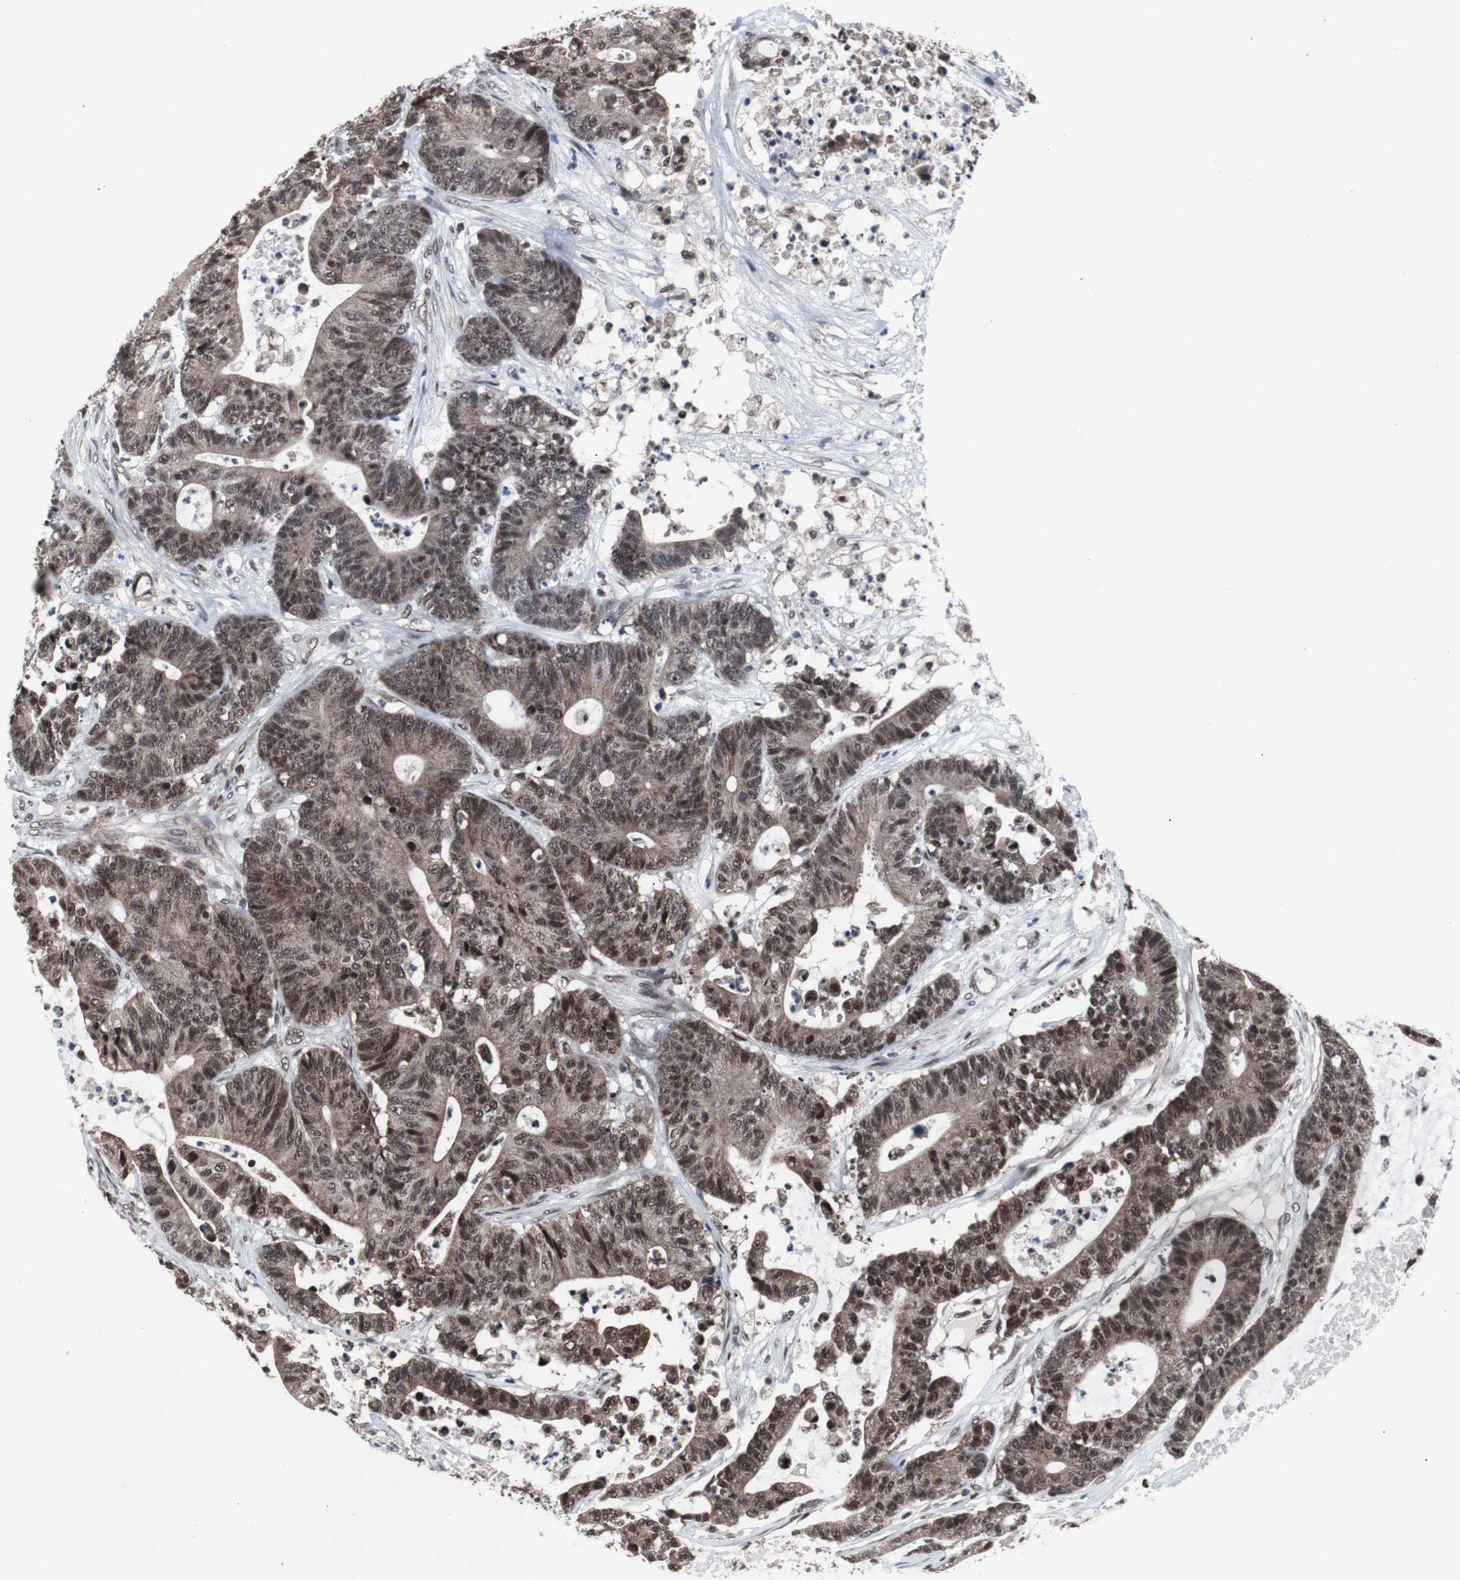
{"staining": {"intensity": "moderate", "quantity": ">75%", "location": "cytoplasmic/membranous,nuclear"}, "tissue": "colorectal cancer", "cell_type": "Tumor cells", "image_type": "cancer", "snomed": [{"axis": "morphology", "description": "Adenocarcinoma, NOS"}, {"axis": "topography", "description": "Colon"}], "caption": "Approximately >75% of tumor cells in colorectal cancer (adenocarcinoma) demonstrate moderate cytoplasmic/membranous and nuclear protein expression as visualized by brown immunohistochemical staining.", "gene": "GTF2F2", "patient": {"sex": "female", "age": 84}}